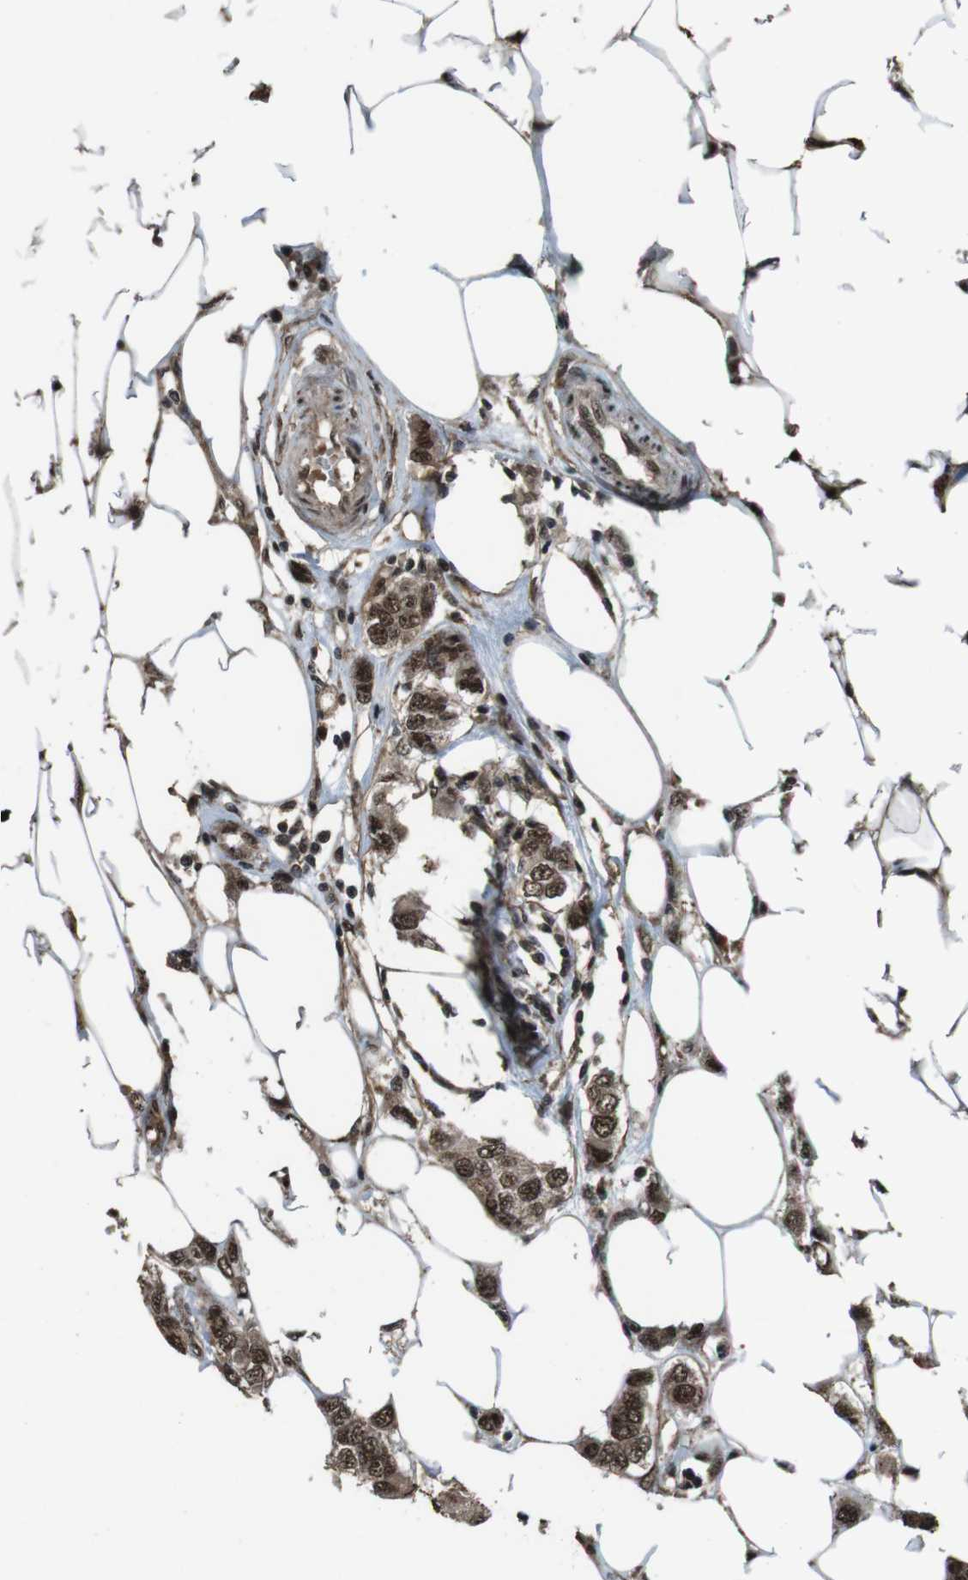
{"staining": {"intensity": "strong", "quantity": ">75%", "location": "cytoplasmic/membranous,nuclear"}, "tissue": "breast cancer", "cell_type": "Tumor cells", "image_type": "cancer", "snomed": [{"axis": "morphology", "description": "Duct carcinoma"}, {"axis": "topography", "description": "Breast"}], "caption": "Immunohistochemical staining of human breast infiltrating ductal carcinoma reveals high levels of strong cytoplasmic/membranous and nuclear protein expression in approximately >75% of tumor cells.", "gene": "NR4A2", "patient": {"sex": "female", "age": 50}}